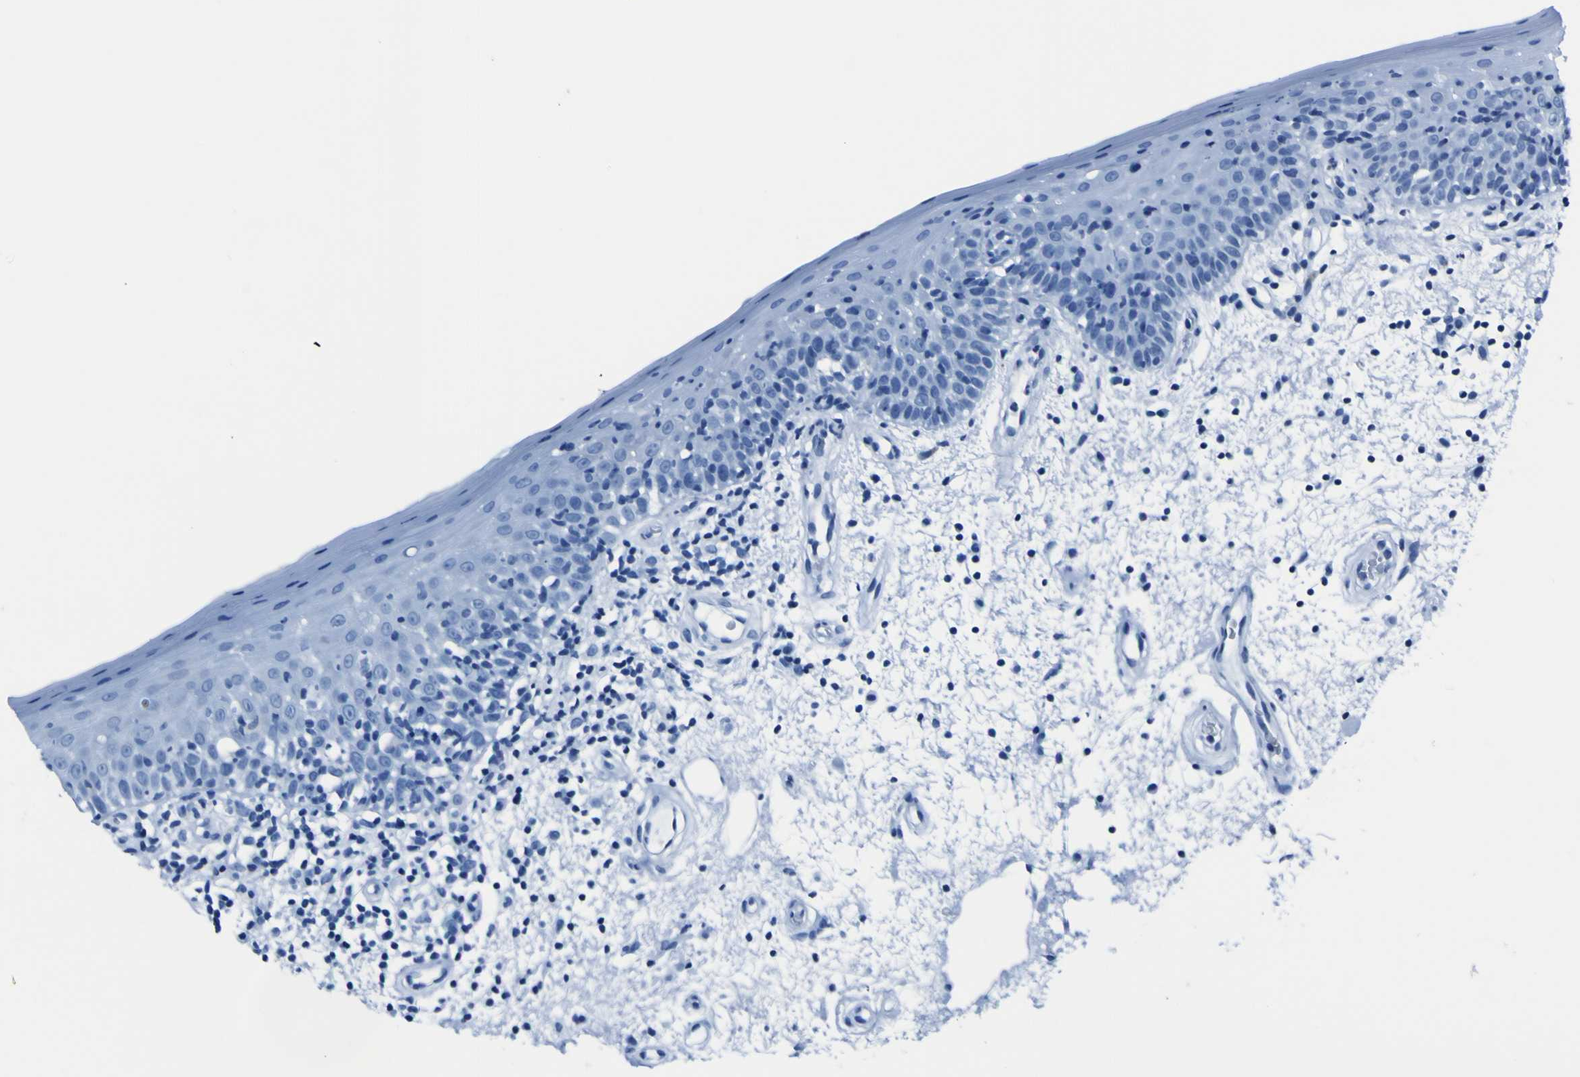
{"staining": {"intensity": "weak", "quantity": "<25%", "location": "cytoplasmic/membranous"}, "tissue": "oral mucosa", "cell_type": "Squamous epithelial cells", "image_type": "normal", "snomed": [{"axis": "morphology", "description": "Normal tissue, NOS"}, {"axis": "morphology", "description": "Squamous cell carcinoma, NOS"}, {"axis": "topography", "description": "Skeletal muscle"}, {"axis": "topography", "description": "Oral tissue"}, {"axis": "topography", "description": "Head-Neck"}], "caption": "A high-resolution image shows immunohistochemistry (IHC) staining of normal oral mucosa, which demonstrates no significant expression in squamous epithelial cells. (DAB IHC, high magnification).", "gene": "ACSL1", "patient": {"sex": "male", "age": 71}}